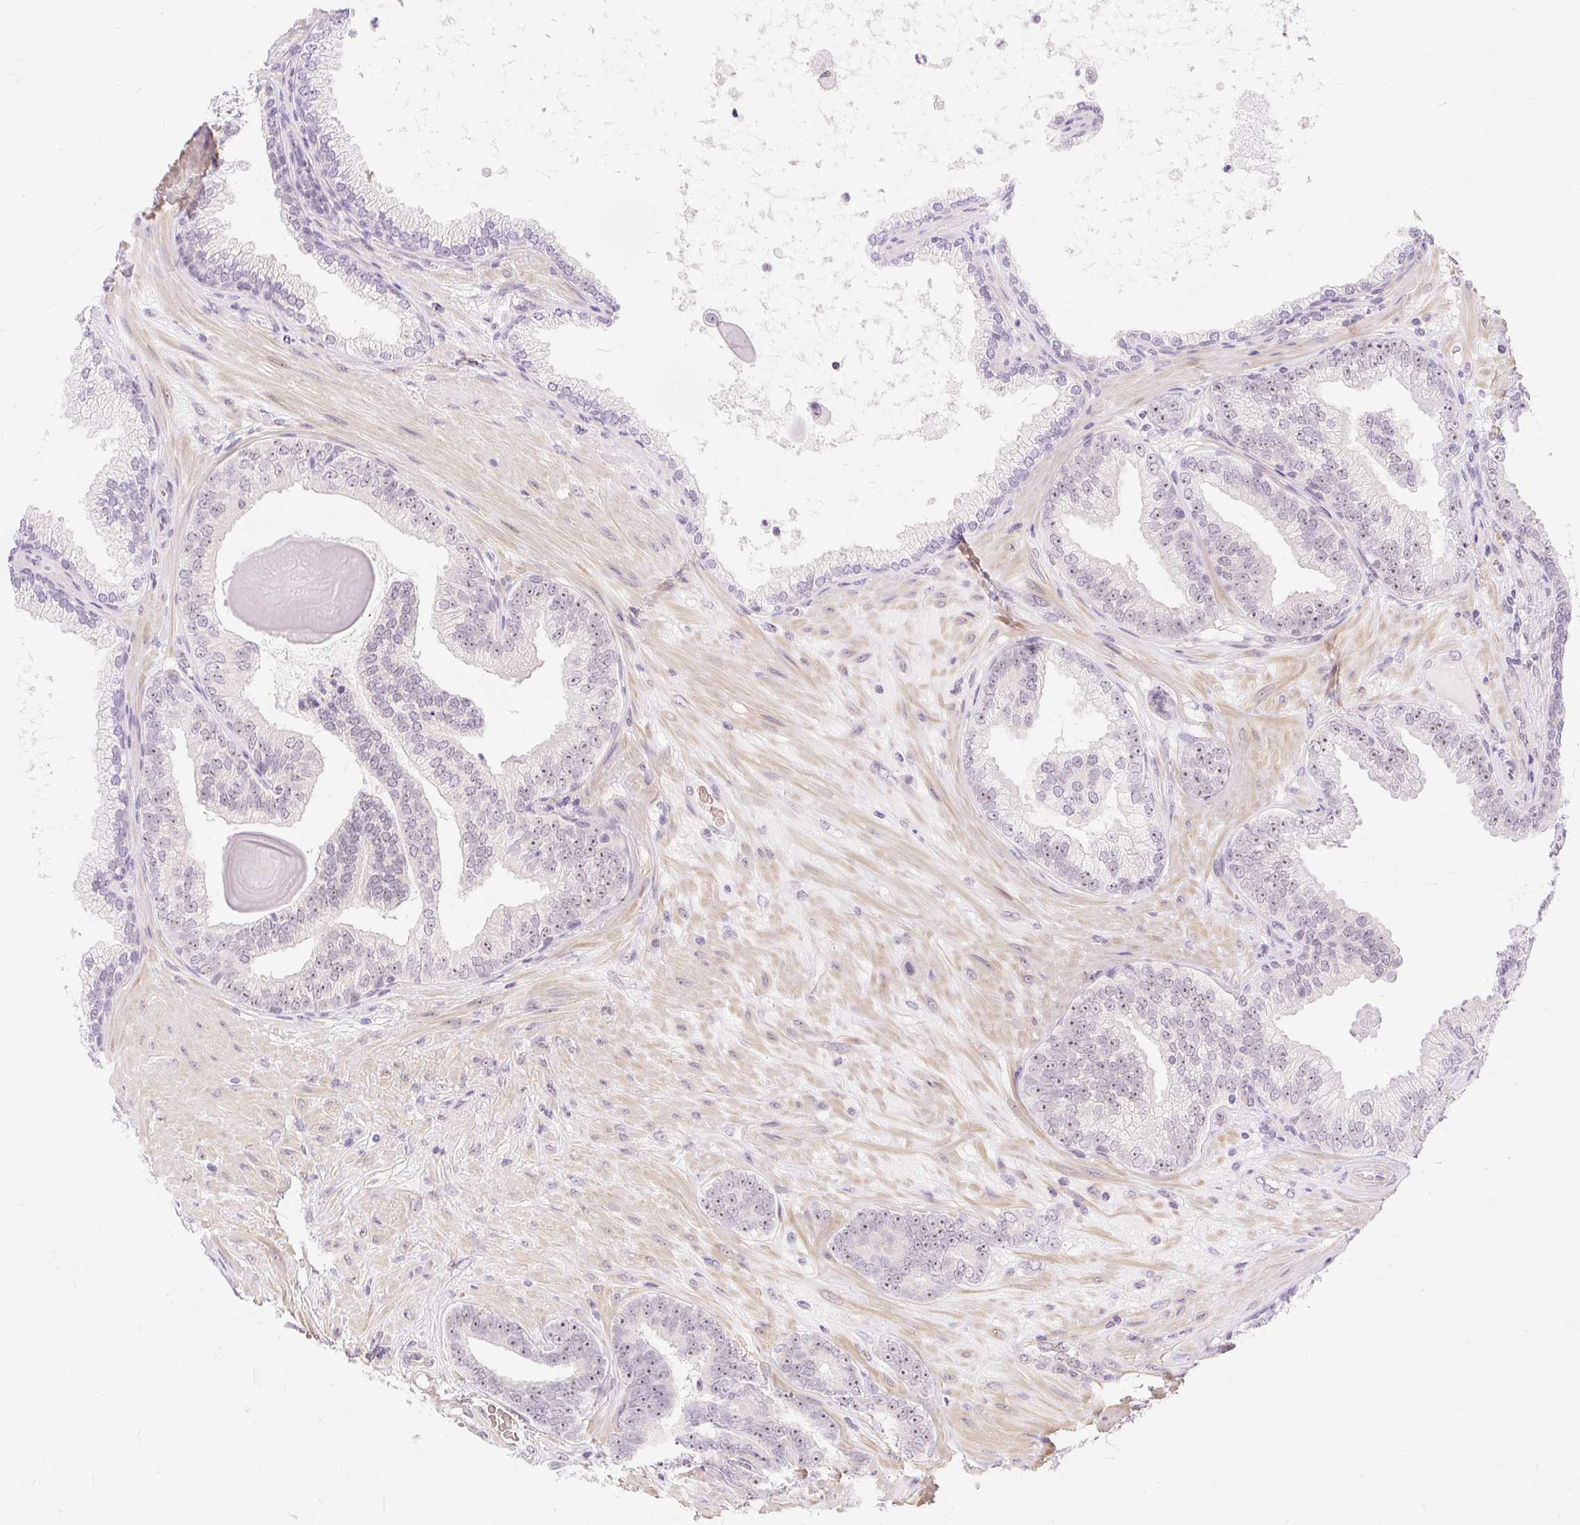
{"staining": {"intensity": "moderate", "quantity": "25%-75%", "location": "nuclear"}, "tissue": "prostate cancer", "cell_type": "Tumor cells", "image_type": "cancer", "snomed": [{"axis": "morphology", "description": "Adenocarcinoma, Low grade"}, {"axis": "topography", "description": "Prostate"}], "caption": "A histopathology image of prostate cancer stained for a protein displays moderate nuclear brown staining in tumor cells.", "gene": "OBP2A", "patient": {"sex": "male", "age": 61}}